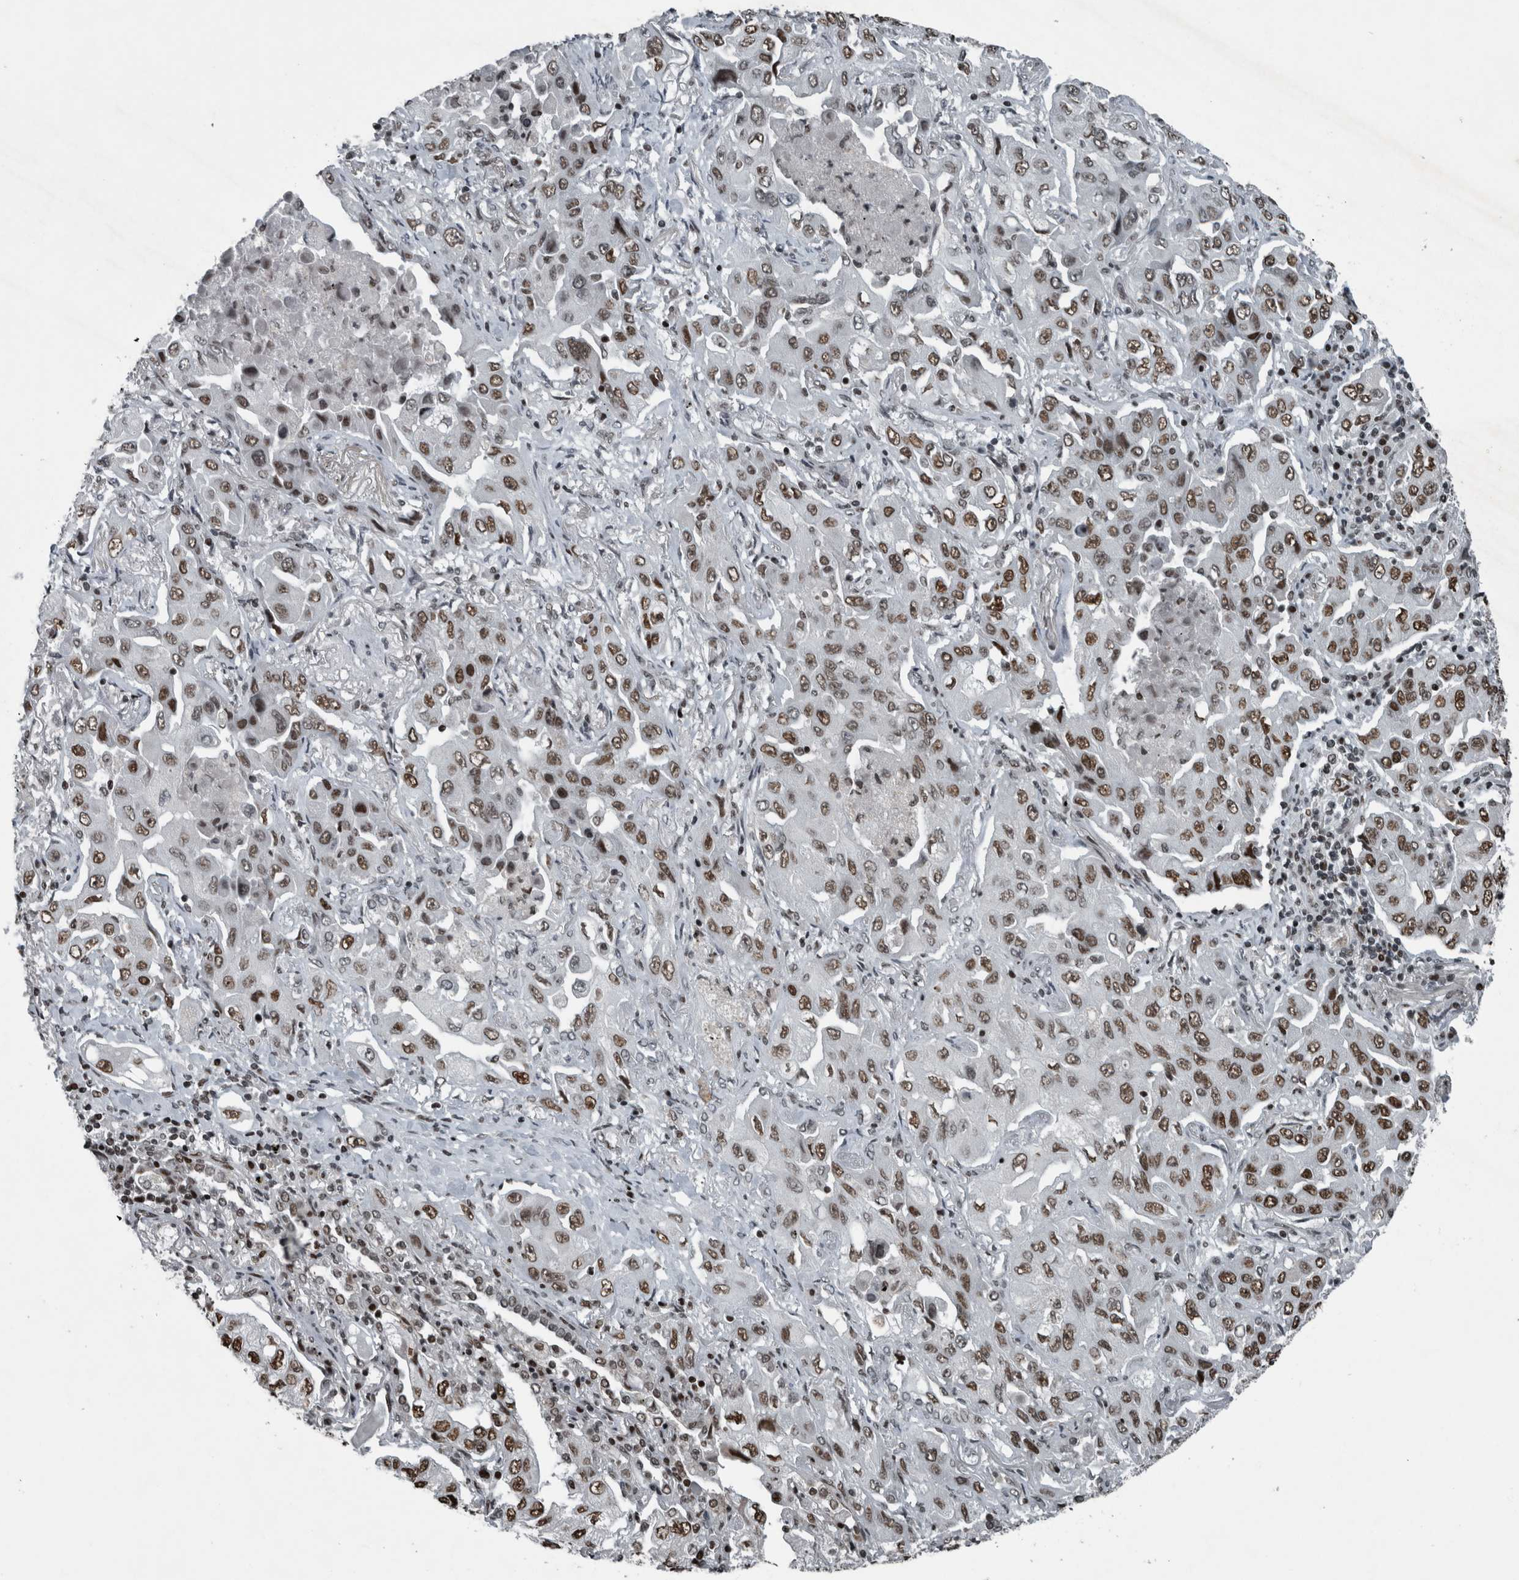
{"staining": {"intensity": "moderate", "quantity": ">75%", "location": "nuclear"}, "tissue": "lung cancer", "cell_type": "Tumor cells", "image_type": "cancer", "snomed": [{"axis": "morphology", "description": "Adenocarcinoma, NOS"}, {"axis": "topography", "description": "Lung"}], "caption": "Lung cancer tissue exhibits moderate nuclear positivity in approximately >75% of tumor cells, visualized by immunohistochemistry. (Brightfield microscopy of DAB IHC at high magnification).", "gene": "UNC50", "patient": {"sex": "female", "age": 65}}